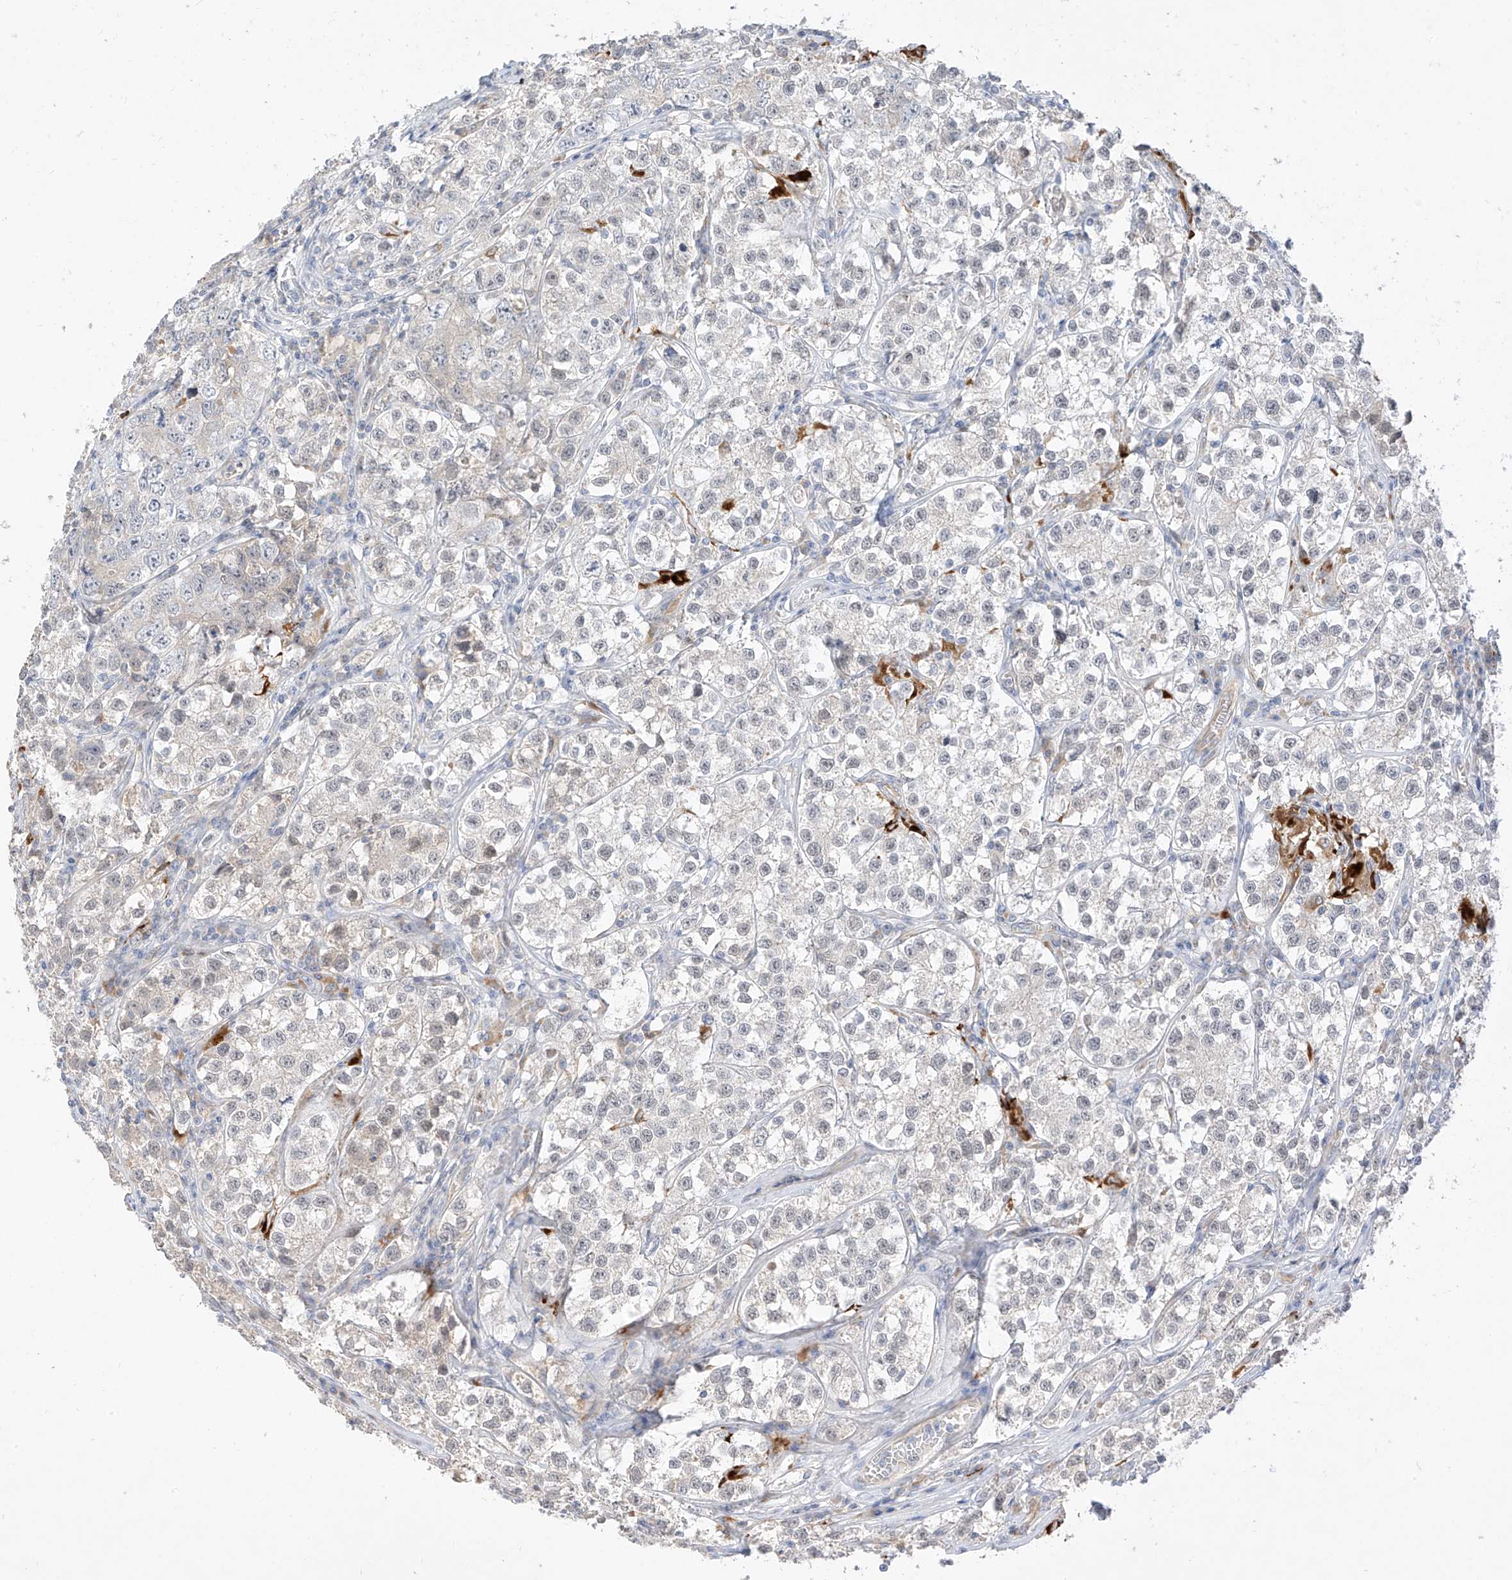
{"staining": {"intensity": "negative", "quantity": "none", "location": "none"}, "tissue": "testis cancer", "cell_type": "Tumor cells", "image_type": "cancer", "snomed": [{"axis": "morphology", "description": "Seminoma, NOS"}, {"axis": "morphology", "description": "Carcinoma, Embryonal, NOS"}, {"axis": "topography", "description": "Testis"}], "caption": "Immunohistochemical staining of testis cancer (embryonal carcinoma) demonstrates no significant positivity in tumor cells.", "gene": "C2orf42", "patient": {"sex": "male", "age": 43}}